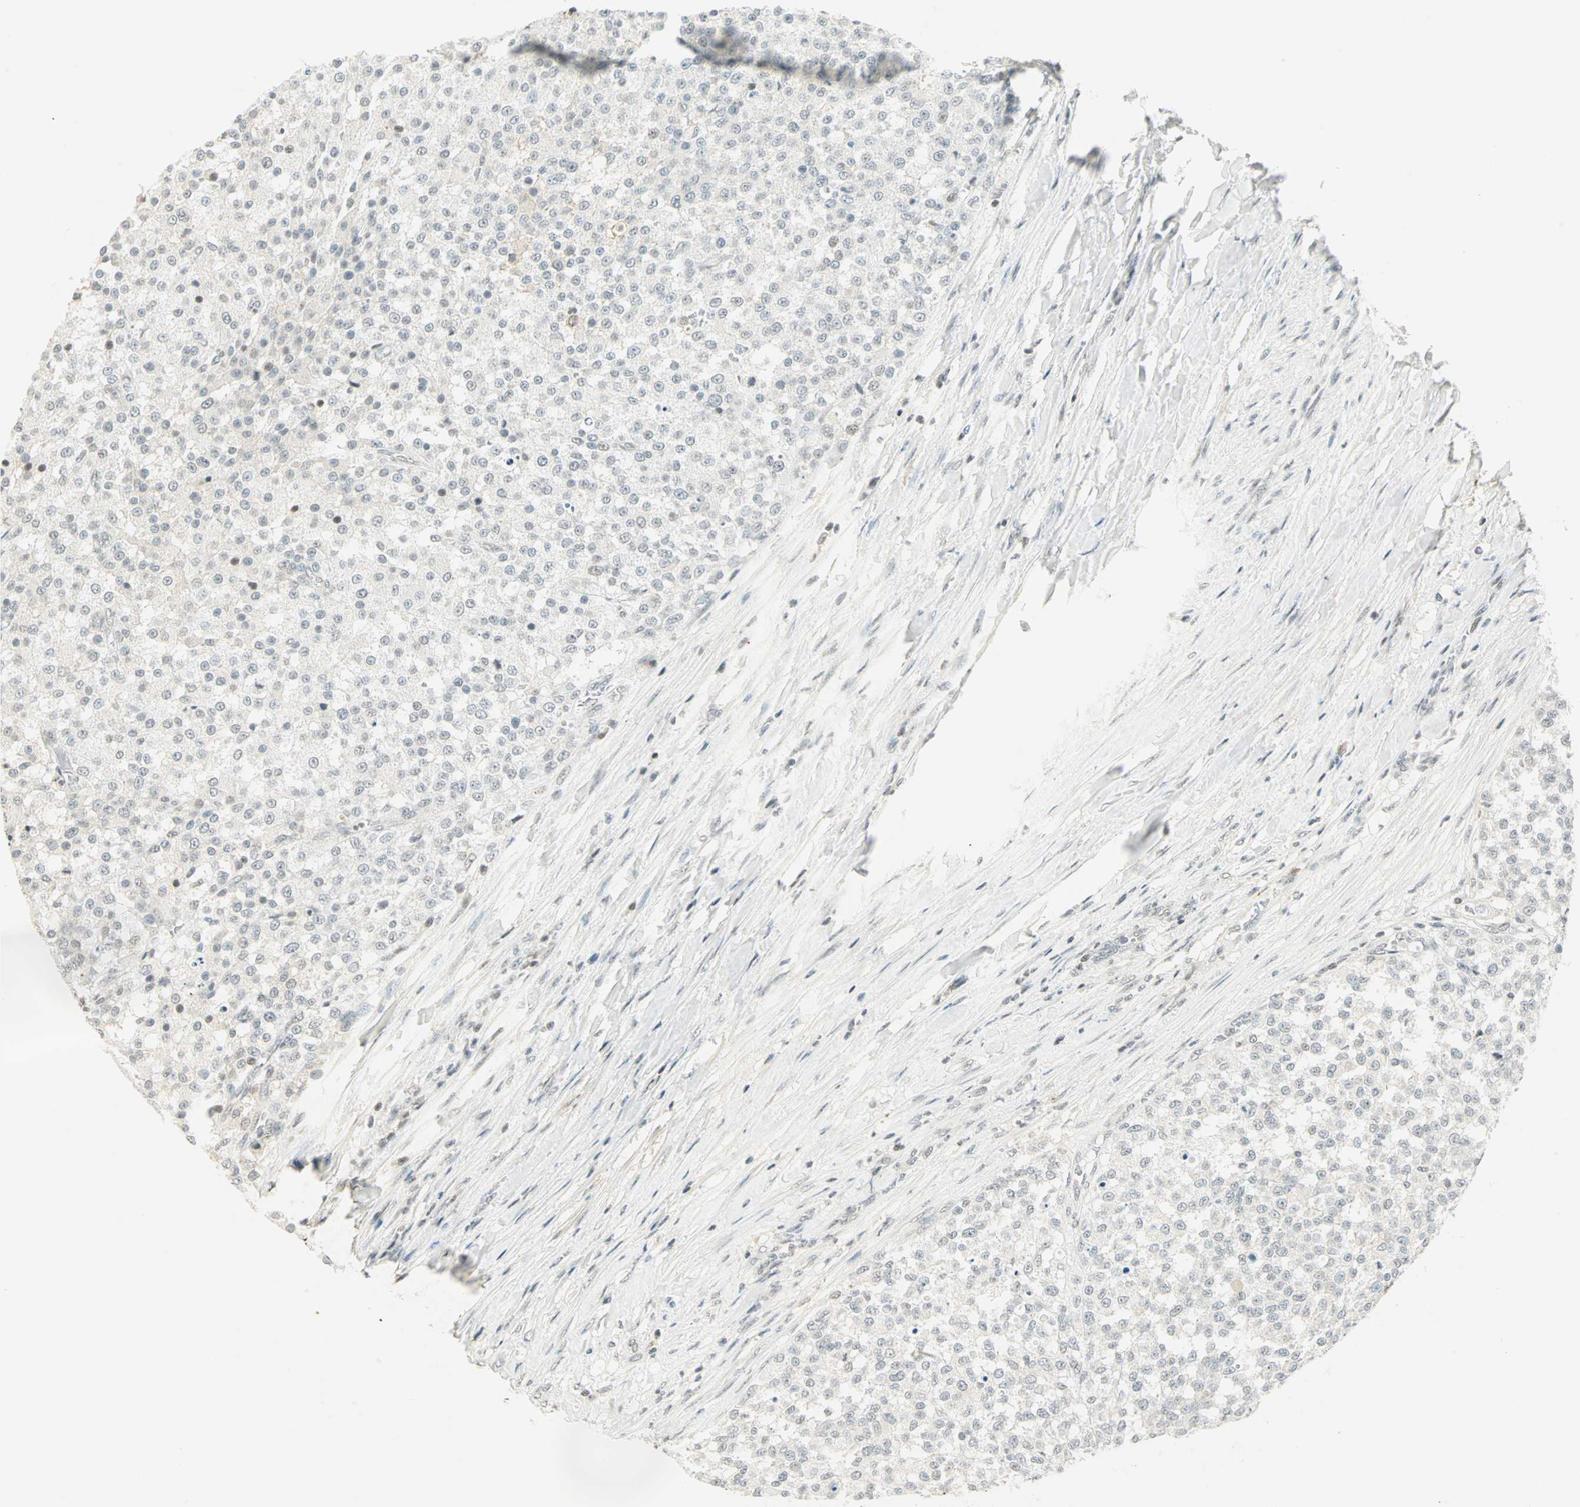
{"staining": {"intensity": "weak", "quantity": "<25%", "location": "nuclear"}, "tissue": "testis cancer", "cell_type": "Tumor cells", "image_type": "cancer", "snomed": [{"axis": "morphology", "description": "Seminoma, NOS"}, {"axis": "topography", "description": "Testis"}], "caption": "Immunohistochemistry of testis cancer (seminoma) displays no expression in tumor cells.", "gene": "SMAD3", "patient": {"sex": "male", "age": 59}}